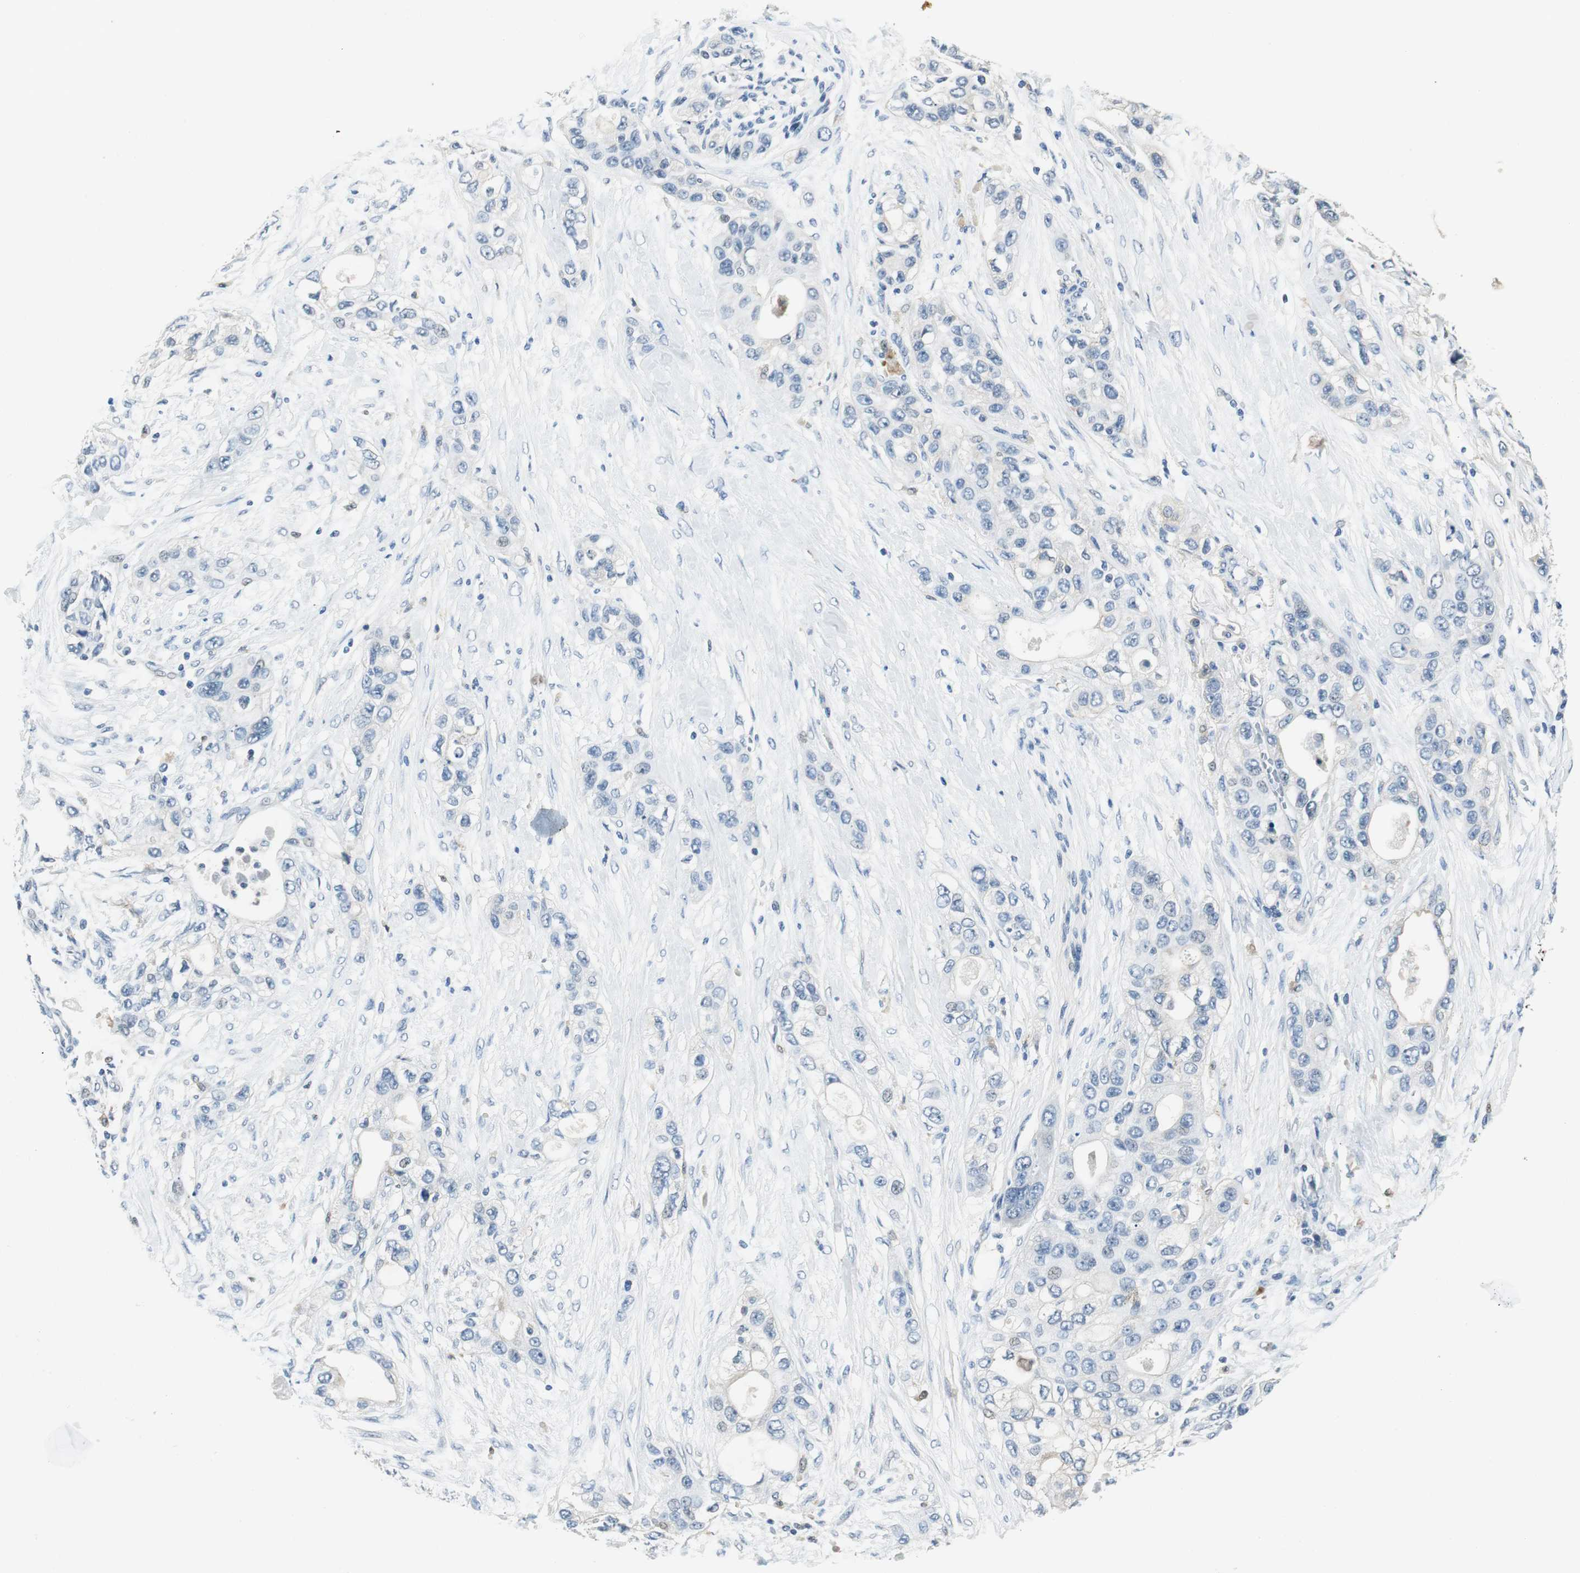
{"staining": {"intensity": "negative", "quantity": "none", "location": "none"}, "tissue": "pancreatic cancer", "cell_type": "Tumor cells", "image_type": "cancer", "snomed": [{"axis": "morphology", "description": "Adenocarcinoma, NOS"}, {"axis": "topography", "description": "Pancreas"}], "caption": "This is an immunohistochemistry (IHC) photomicrograph of human pancreatic cancer. There is no staining in tumor cells.", "gene": "ME1", "patient": {"sex": "female", "age": 70}}